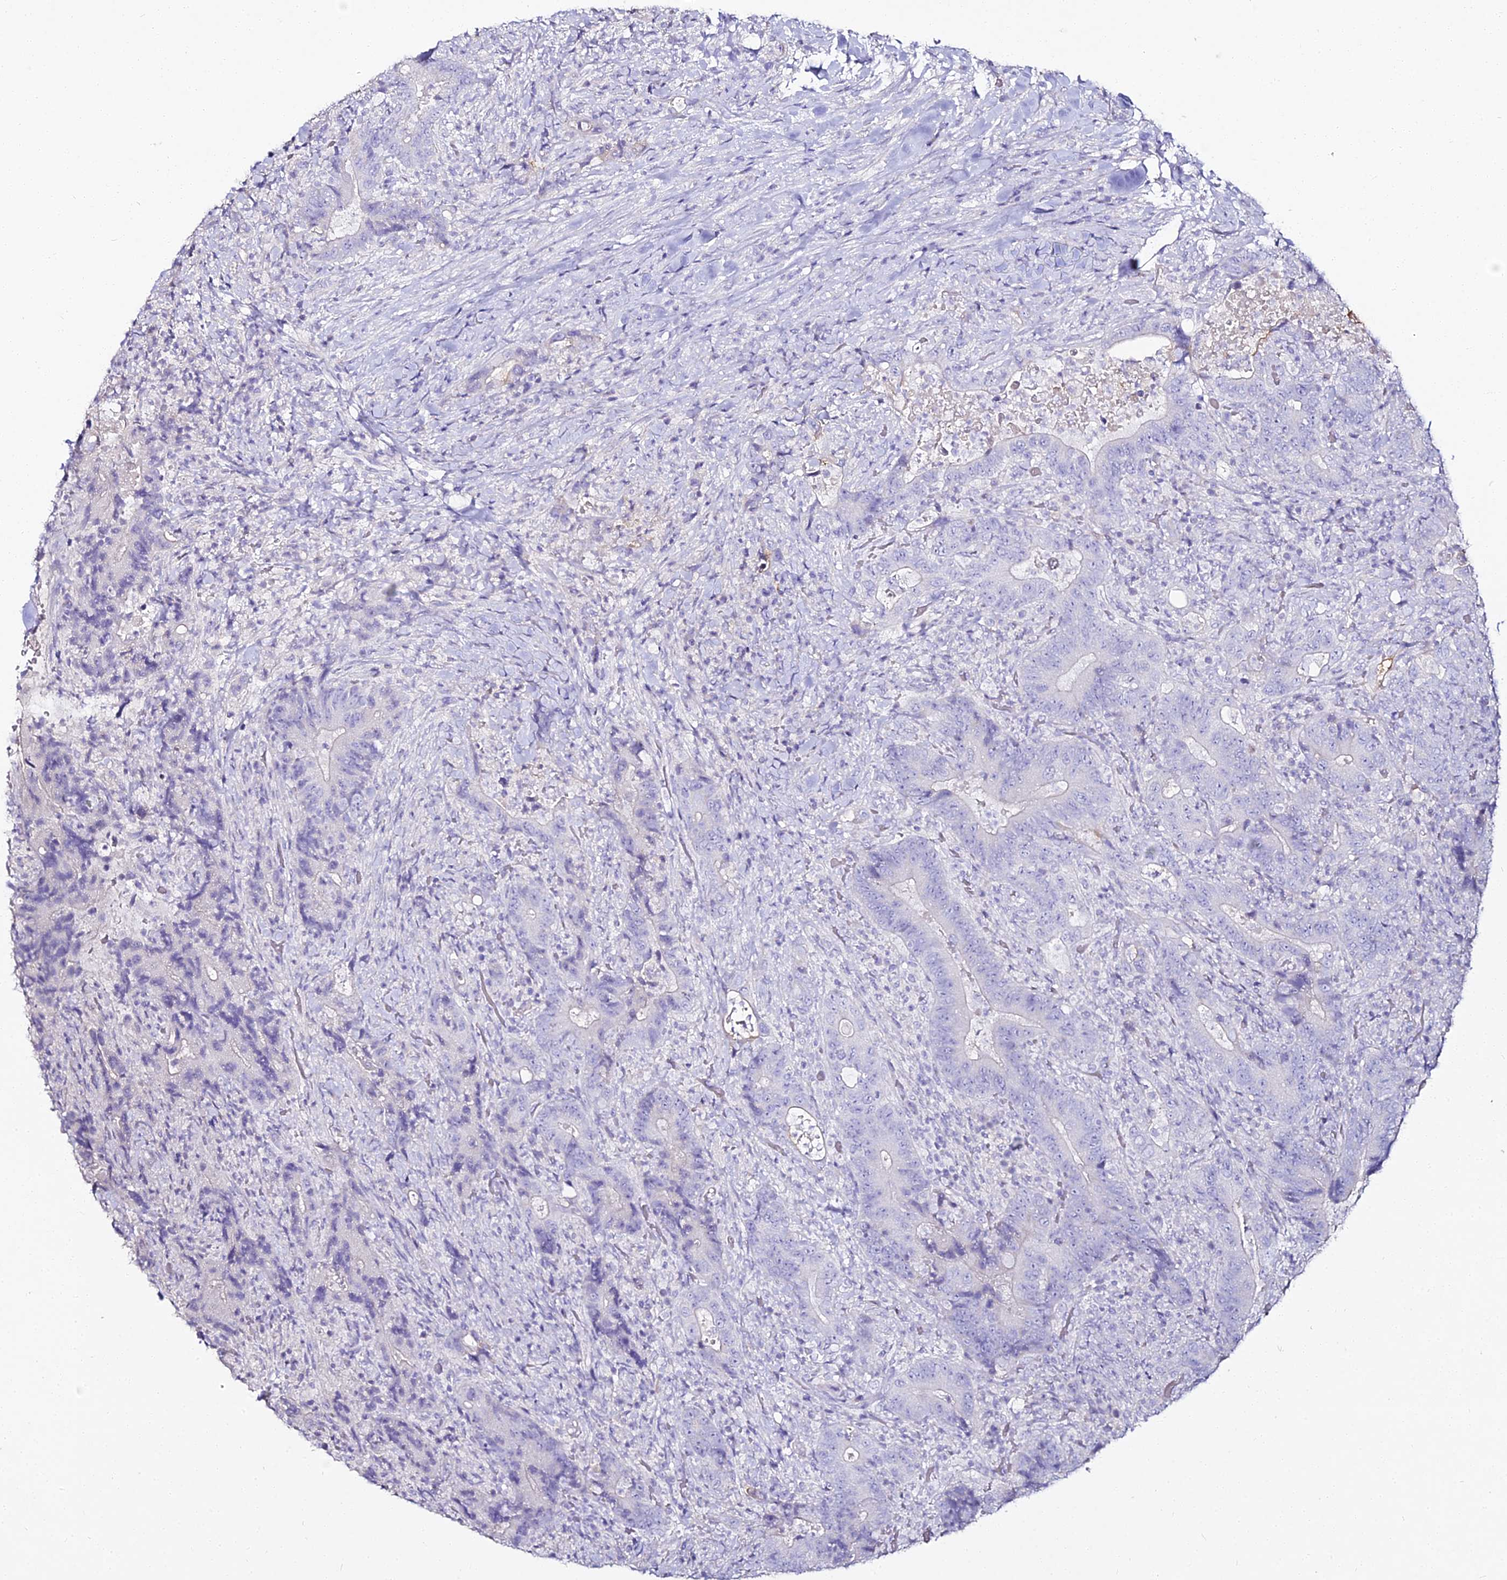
{"staining": {"intensity": "negative", "quantity": "none", "location": "none"}, "tissue": "colorectal cancer", "cell_type": "Tumor cells", "image_type": "cancer", "snomed": [{"axis": "morphology", "description": "Adenocarcinoma, NOS"}, {"axis": "topography", "description": "Colon"}], "caption": "Immunohistochemical staining of human colorectal cancer shows no significant positivity in tumor cells. (DAB (3,3'-diaminobenzidine) immunohistochemistry (IHC) with hematoxylin counter stain).", "gene": "ALPG", "patient": {"sex": "female", "age": 75}}